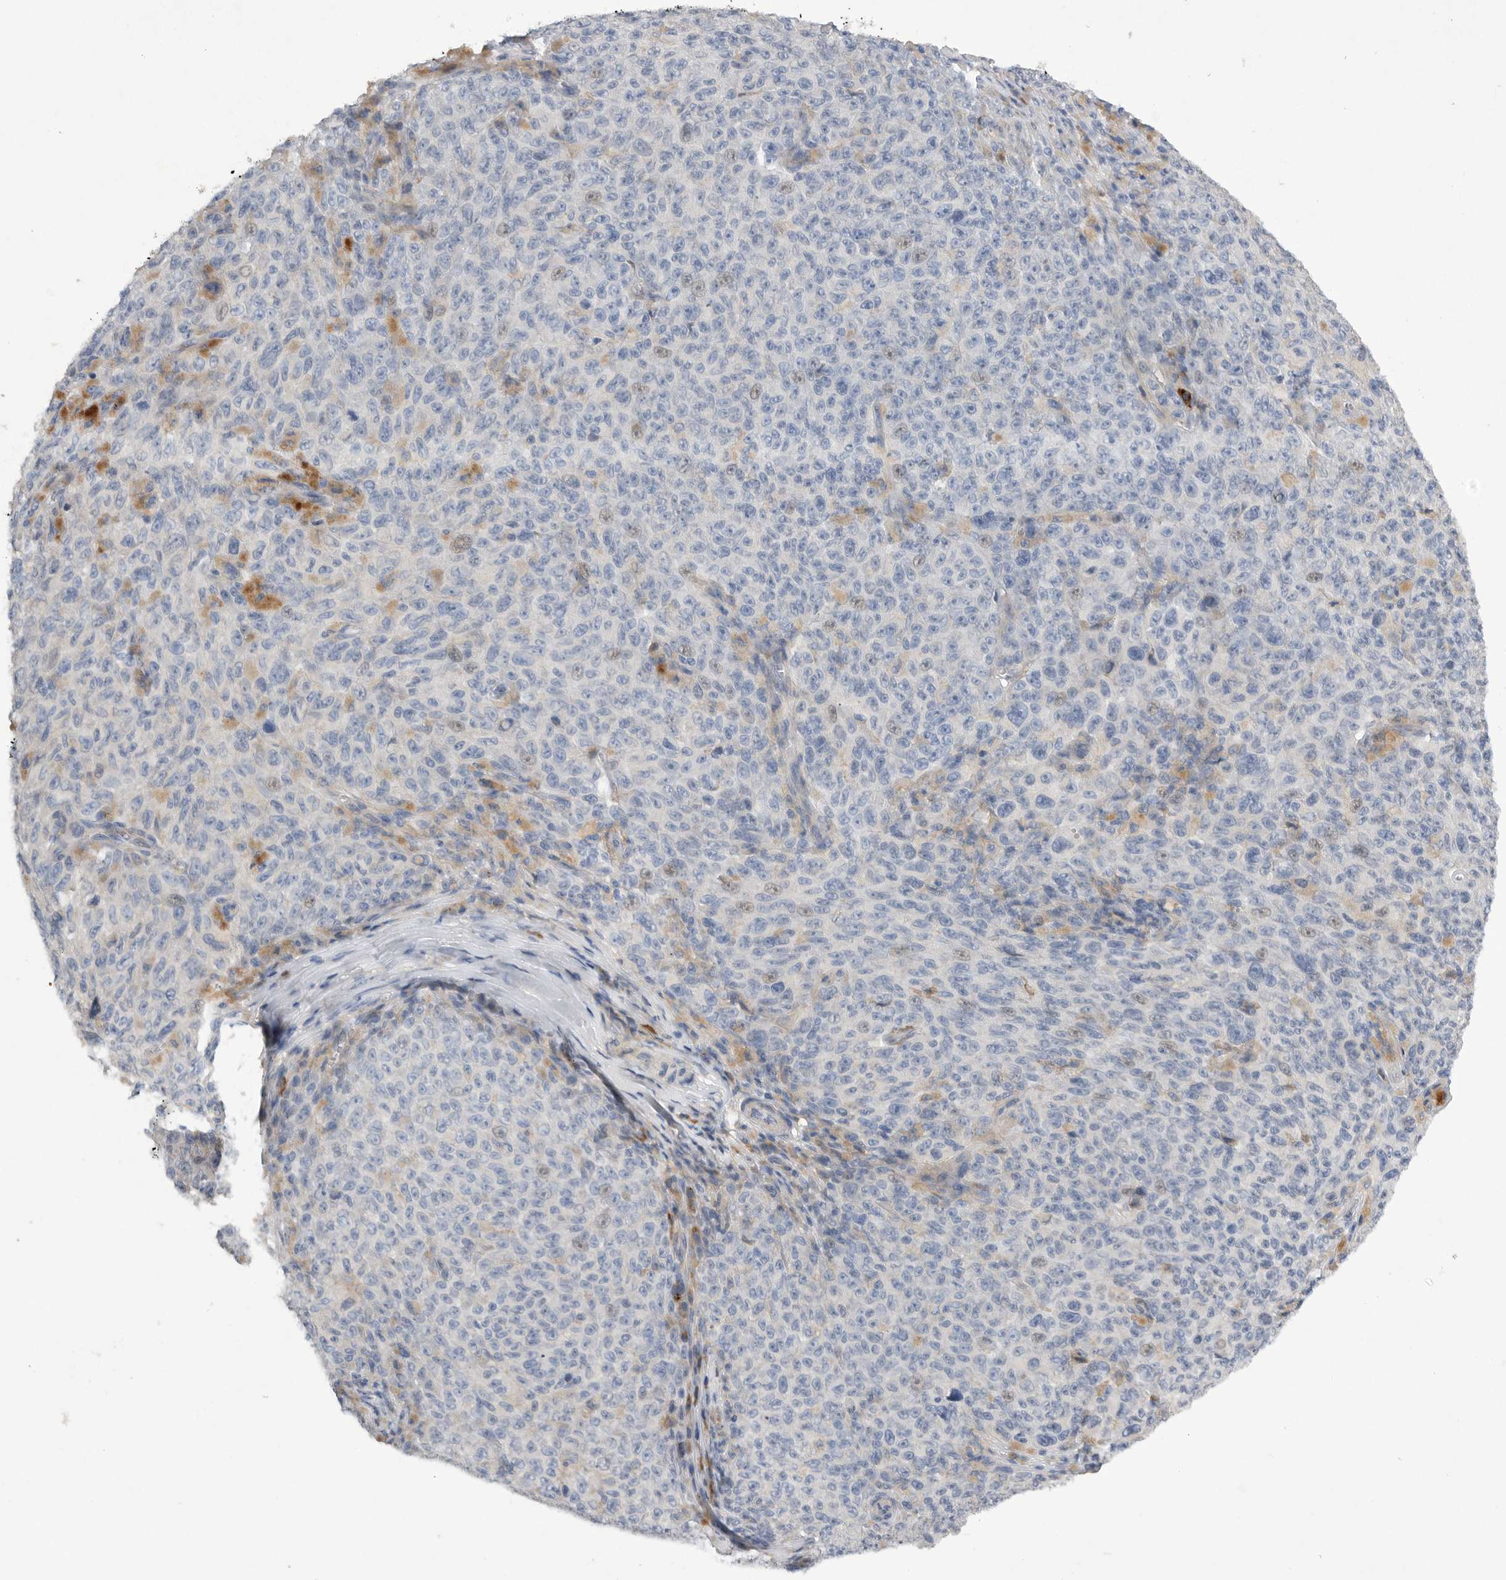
{"staining": {"intensity": "negative", "quantity": "none", "location": "none"}, "tissue": "melanoma", "cell_type": "Tumor cells", "image_type": "cancer", "snomed": [{"axis": "morphology", "description": "Malignant melanoma, NOS"}, {"axis": "topography", "description": "Skin"}], "caption": "Immunohistochemical staining of human melanoma shows no significant expression in tumor cells.", "gene": "EDEM3", "patient": {"sex": "female", "age": 82}}